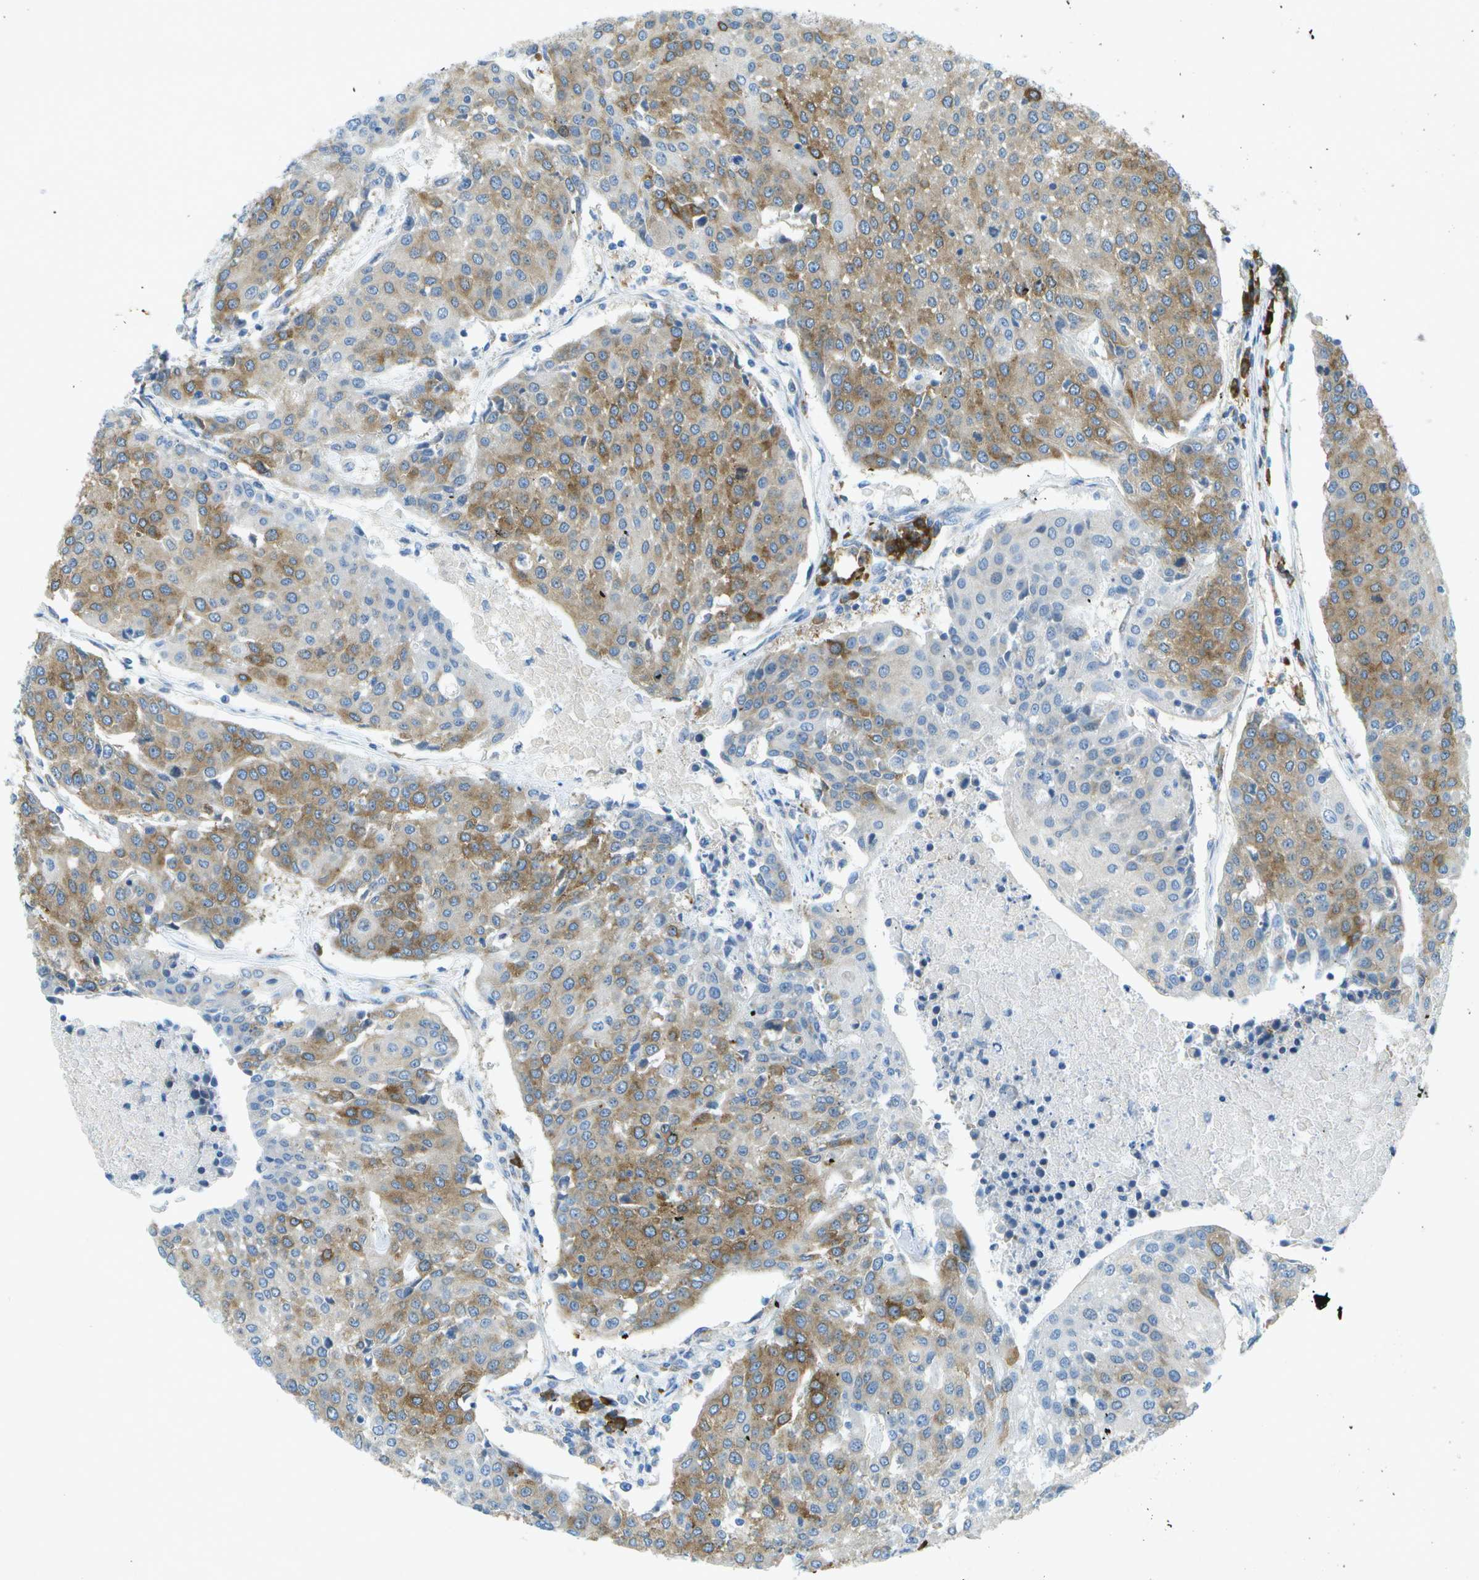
{"staining": {"intensity": "moderate", "quantity": "25%-75%", "location": "cytoplasmic/membranous"}, "tissue": "urothelial cancer", "cell_type": "Tumor cells", "image_type": "cancer", "snomed": [{"axis": "morphology", "description": "Urothelial carcinoma, High grade"}, {"axis": "topography", "description": "Urinary bladder"}], "caption": "IHC (DAB (3,3'-diaminobenzidine)) staining of high-grade urothelial carcinoma reveals moderate cytoplasmic/membranous protein expression in about 25%-75% of tumor cells.", "gene": "WNK2", "patient": {"sex": "female", "age": 85}}